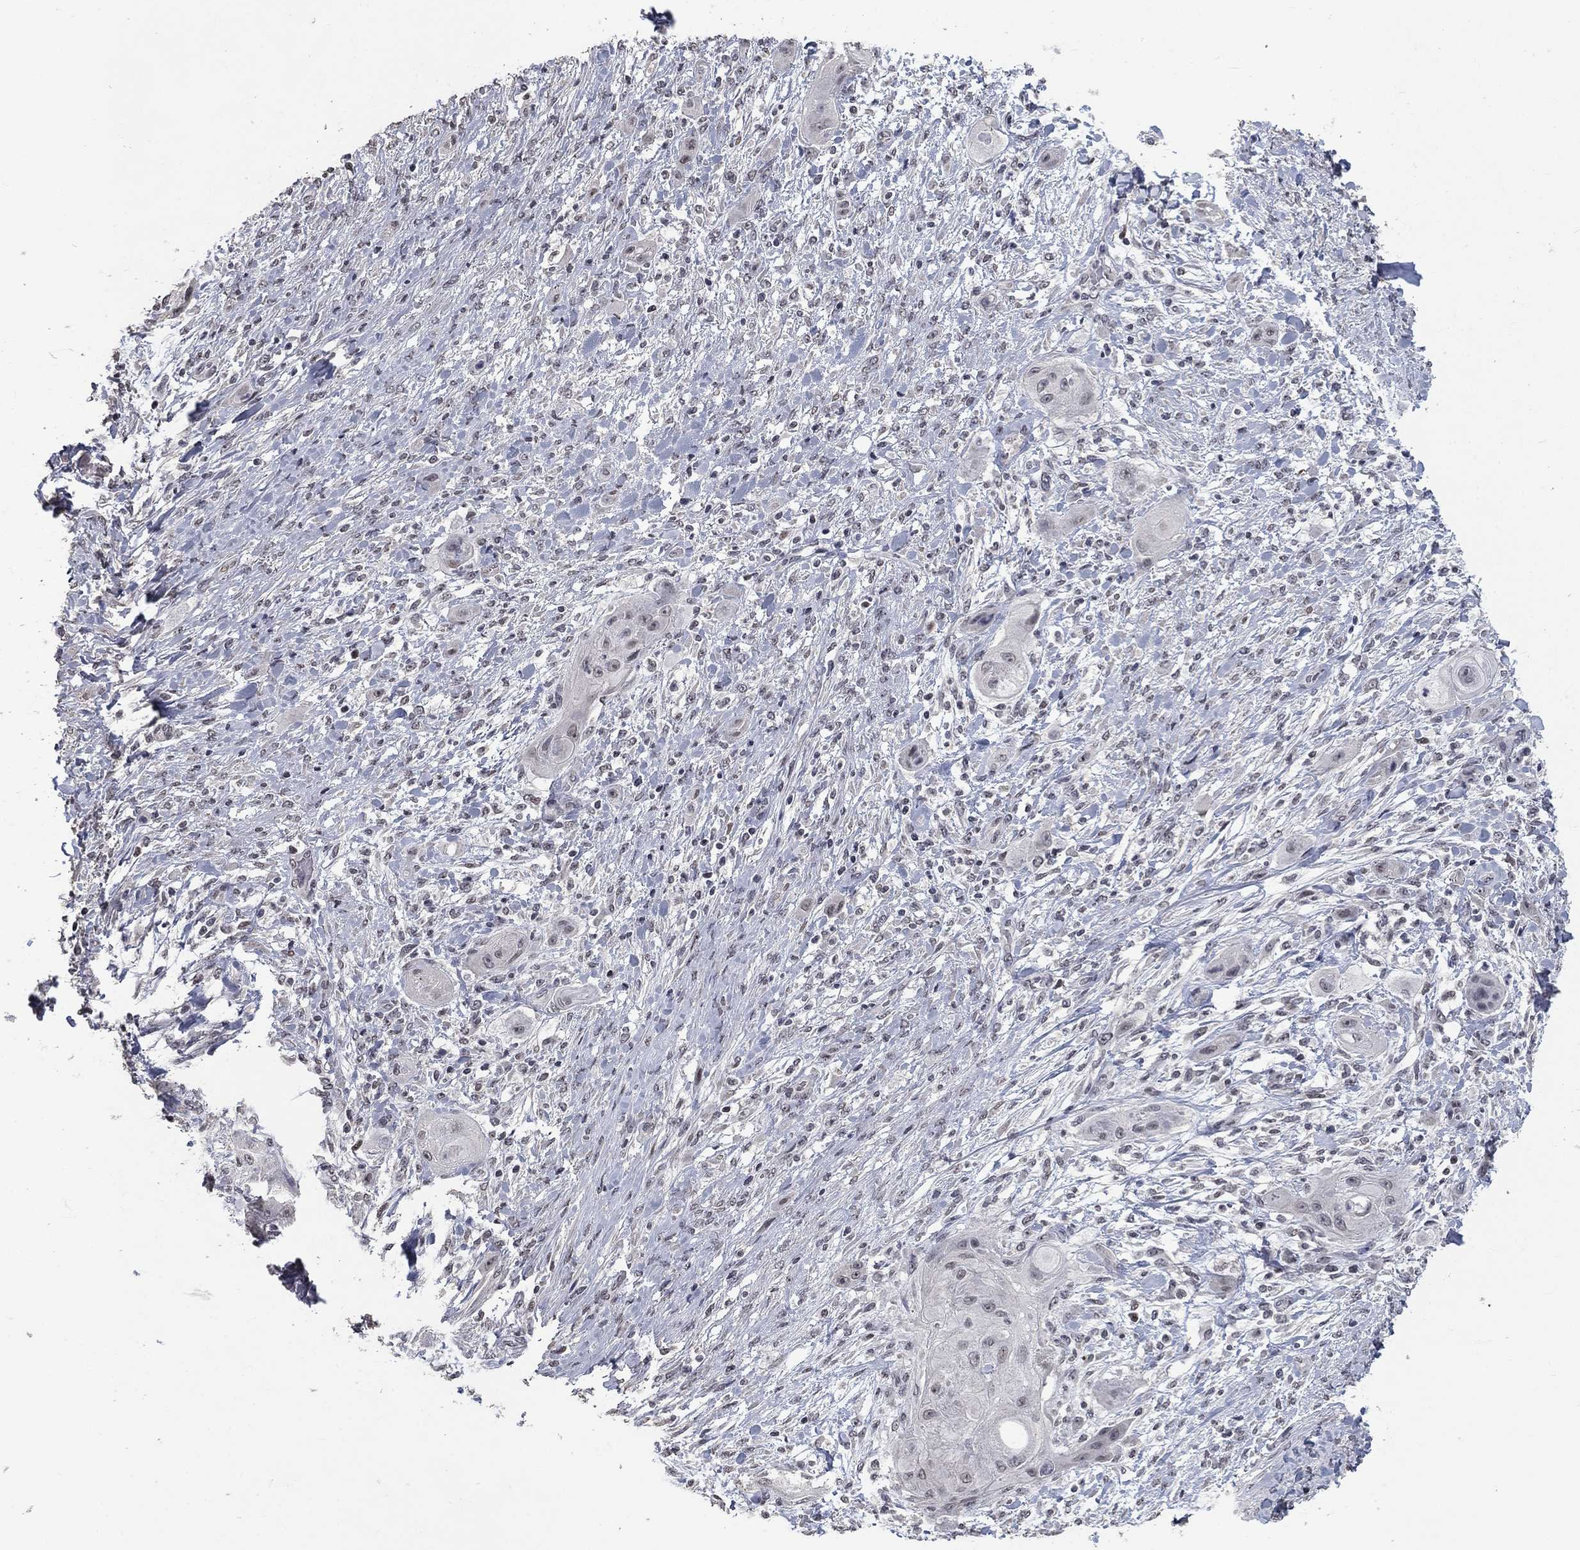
{"staining": {"intensity": "negative", "quantity": "none", "location": "none"}, "tissue": "skin cancer", "cell_type": "Tumor cells", "image_type": "cancer", "snomed": [{"axis": "morphology", "description": "Squamous cell carcinoma, NOS"}, {"axis": "topography", "description": "Skin"}], "caption": "Immunohistochemistry of human skin cancer (squamous cell carcinoma) demonstrates no positivity in tumor cells.", "gene": "SPATA33", "patient": {"sex": "male", "age": 62}}